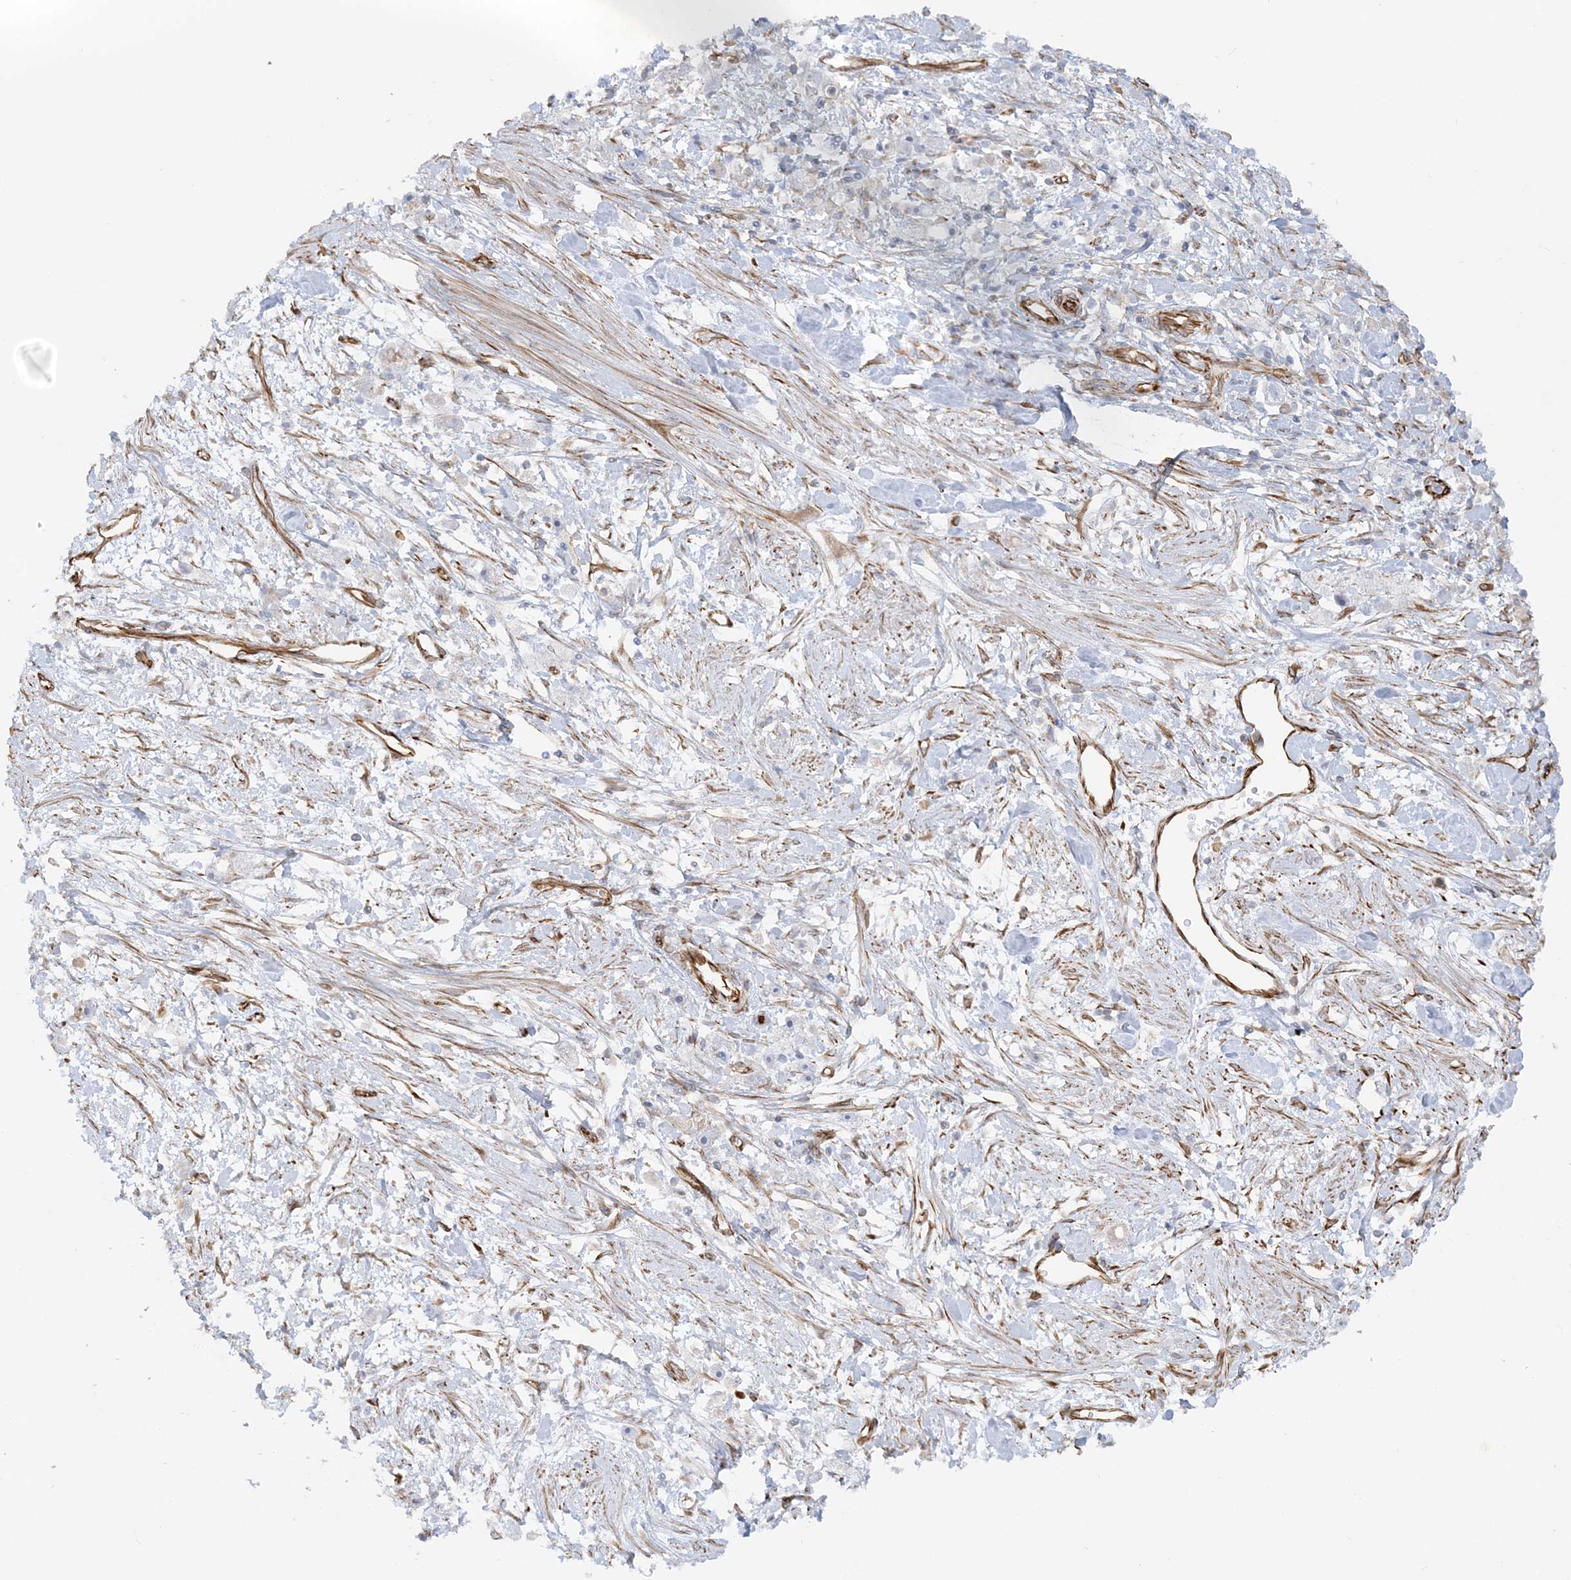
{"staining": {"intensity": "negative", "quantity": "none", "location": "none"}, "tissue": "stomach cancer", "cell_type": "Tumor cells", "image_type": "cancer", "snomed": [{"axis": "morphology", "description": "Adenocarcinoma, NOS"}, {"axis": "topography", "description": "Stomach"}], "caption": "DAB immunohistochemical staining of human stomach adenocarcinoma demonstrates no significant expression in tumor cells.", "gene": "SCLT1", "patient": {"sex": "female", "age": 59}}